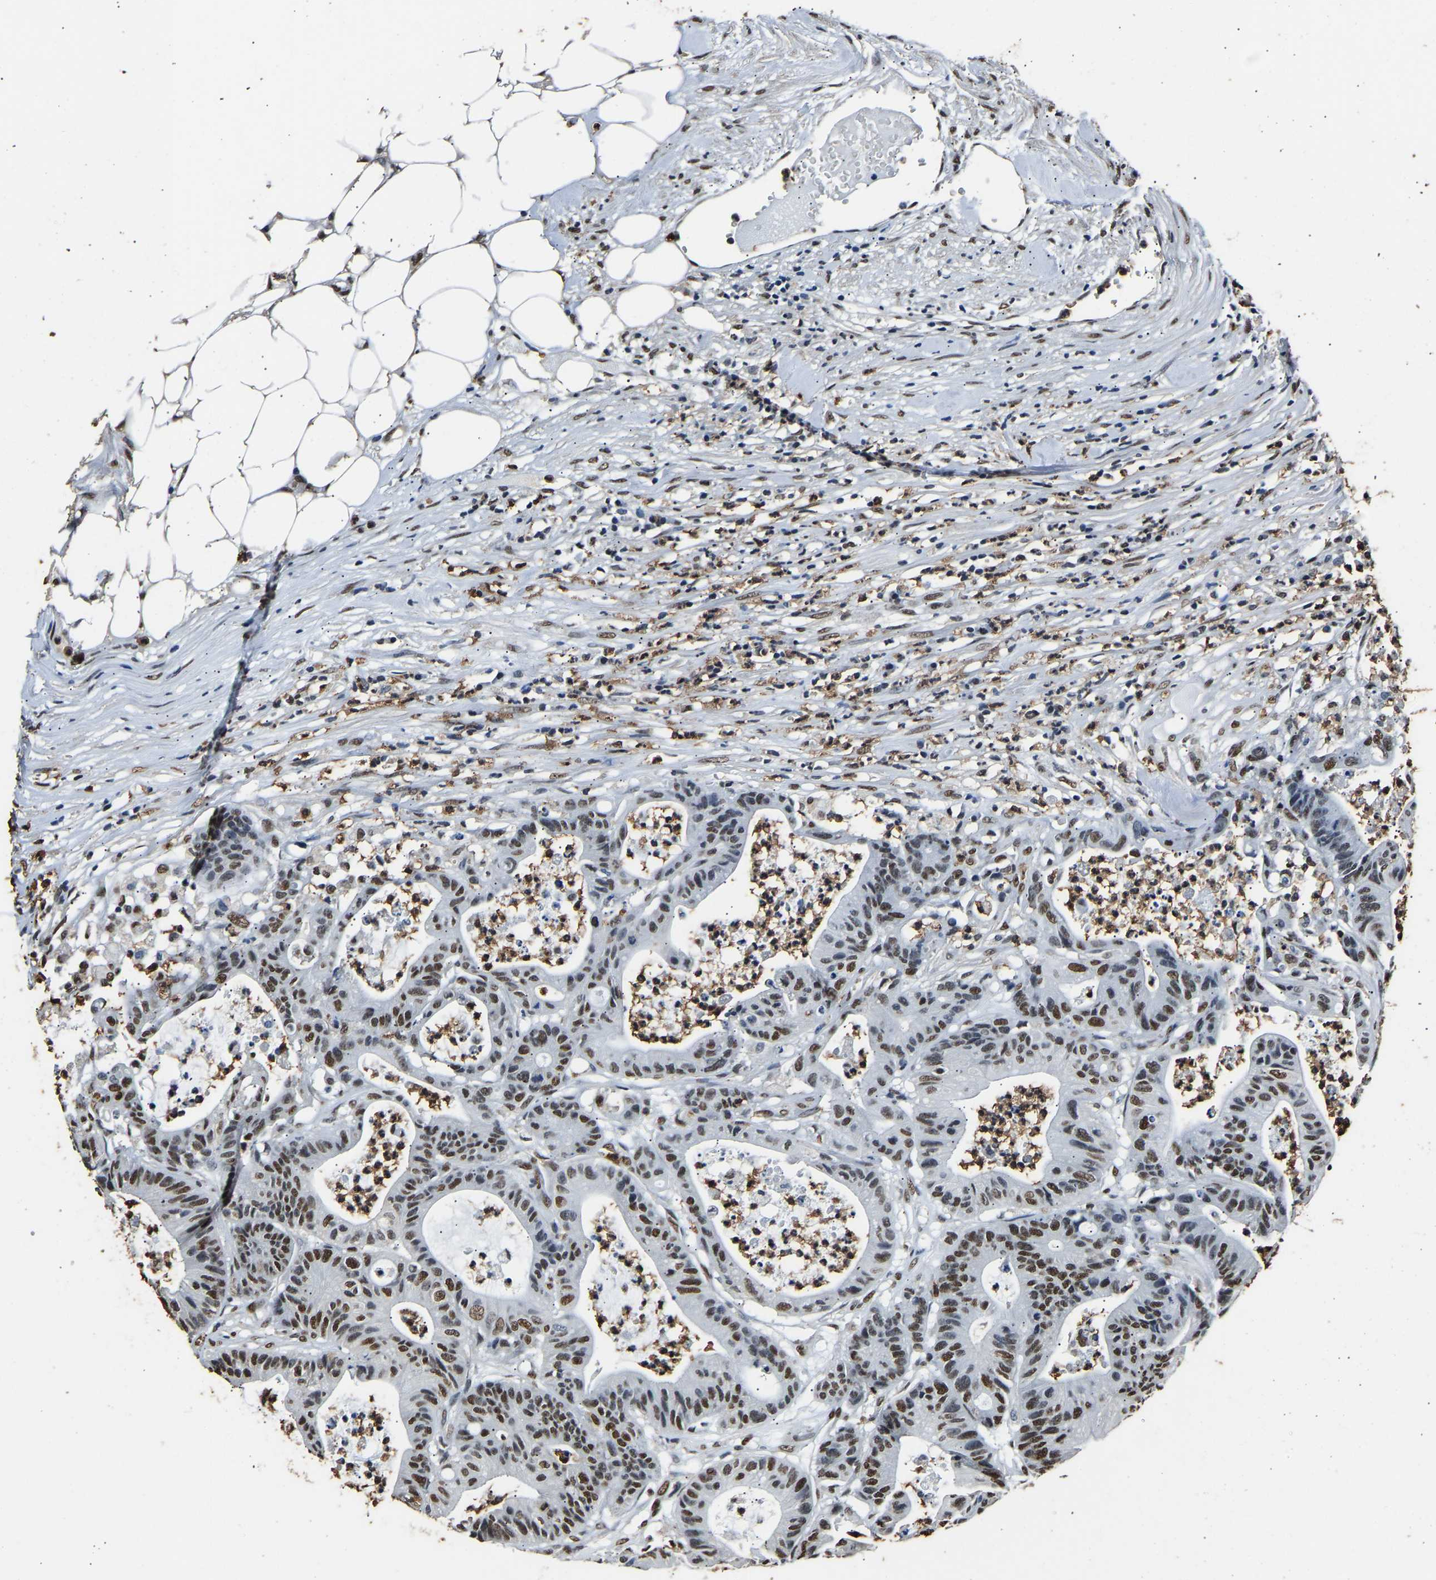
{"staining": {"intensity": "strong", "quantity": ">75%", "location": "nuclear"}, "tissue": "colorectal cancer", "cell_type": "Tumor cells", "image_type": "cancer", "snomed": [{"axis": "morphology", "description": "Adenocarcinoma, NOS"}, {"axis": "topography", "description": "Colon"}], "caption": "Immunohistochemistry (IHC) histopathology image of human colorectal cancer (adenocarcinoma) stained for a protein (brown), which exhibits high levels of strong nuclear staining in approximately >75% of tumor cells.", "gene": "SAFB", "patient": {"sex": "female", "age": 84}}